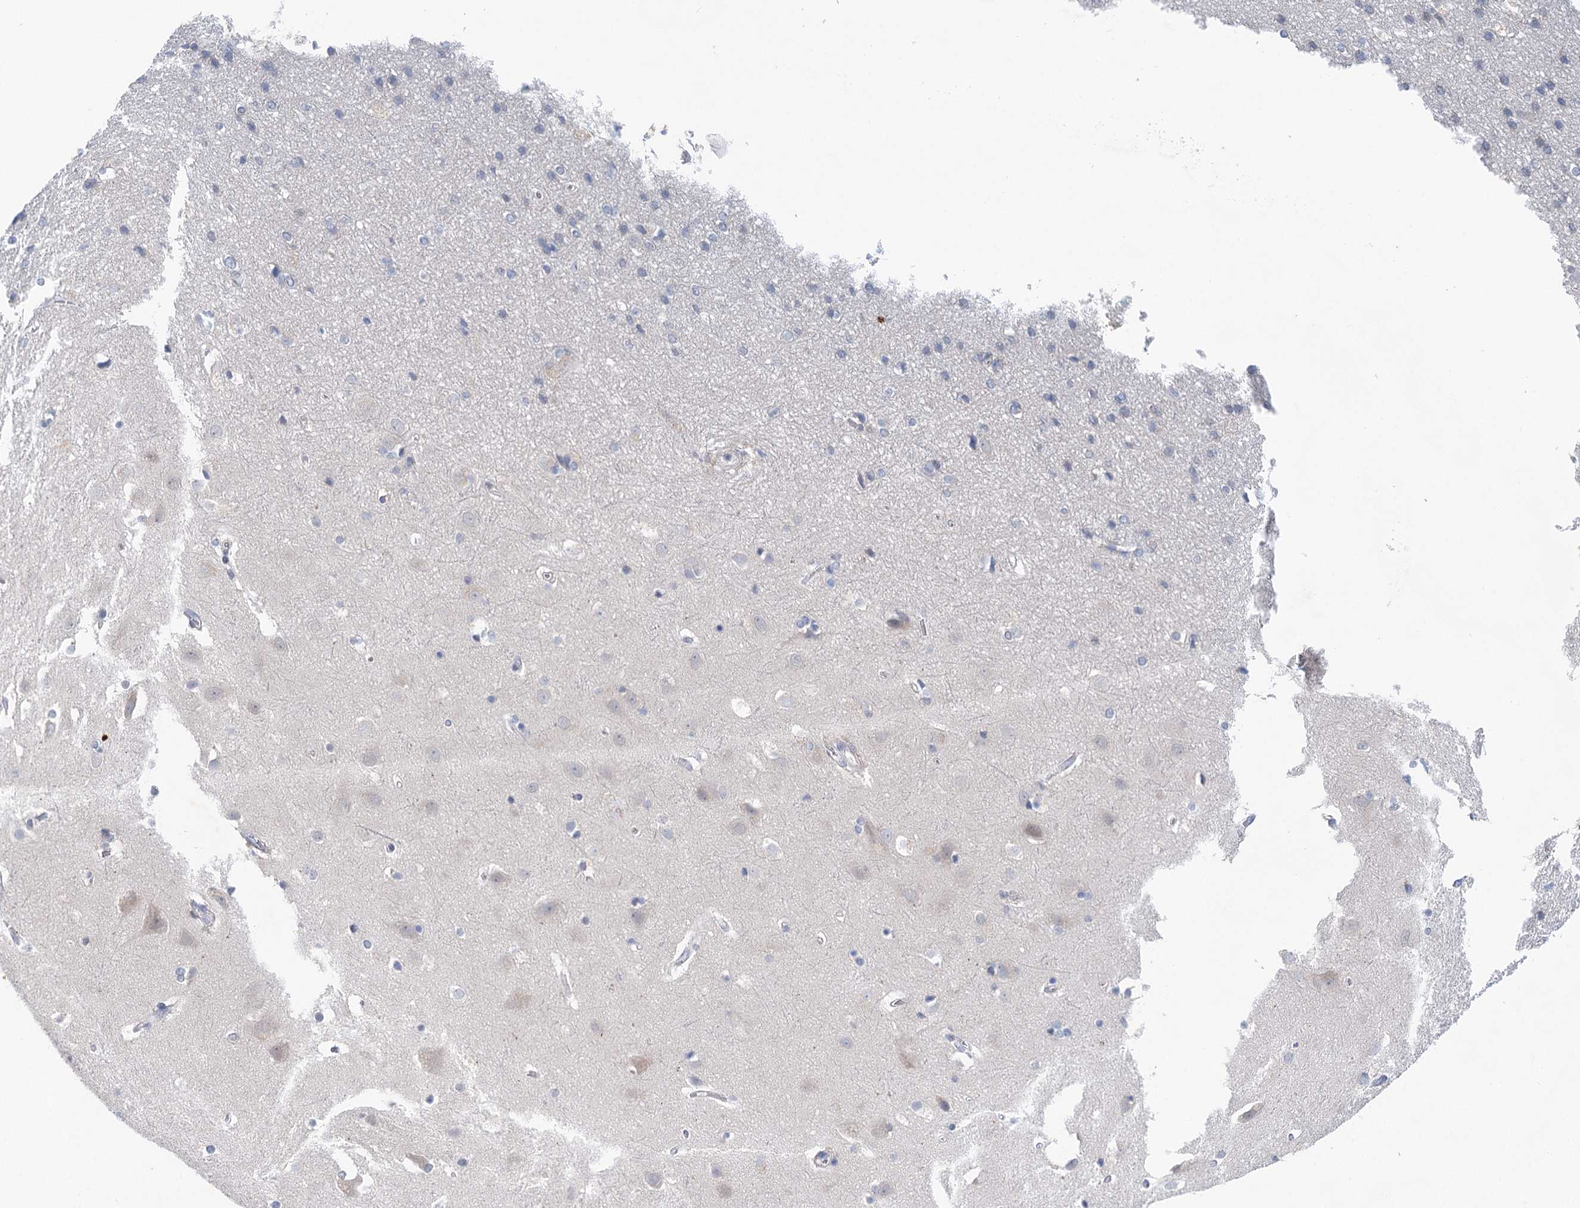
{"staining": {"intensity": "negative", "quantity": "none", "location": "none"}, "tissue": "cerebral cortex", "cell_type": "Endothelial cells", "image_type": "normal", "snomed": [{"axis": "morphology", "description": "Normal tissue, NOS"}, {"axis": "topography", "description": "Cerebral cortex"}], "caption": "A high-resolution image shows immunohistochemistry (IHC) staining of unremarkable cerebral cortex, which displays no significant staining in endothelial cells. (DAB (3,3'-diaminobenzidine) immunohistochemistry (IHC) with hematoxylin counter stain).", "gene": "BLTP1", "patient": {"sex": "male", "age": 54}}